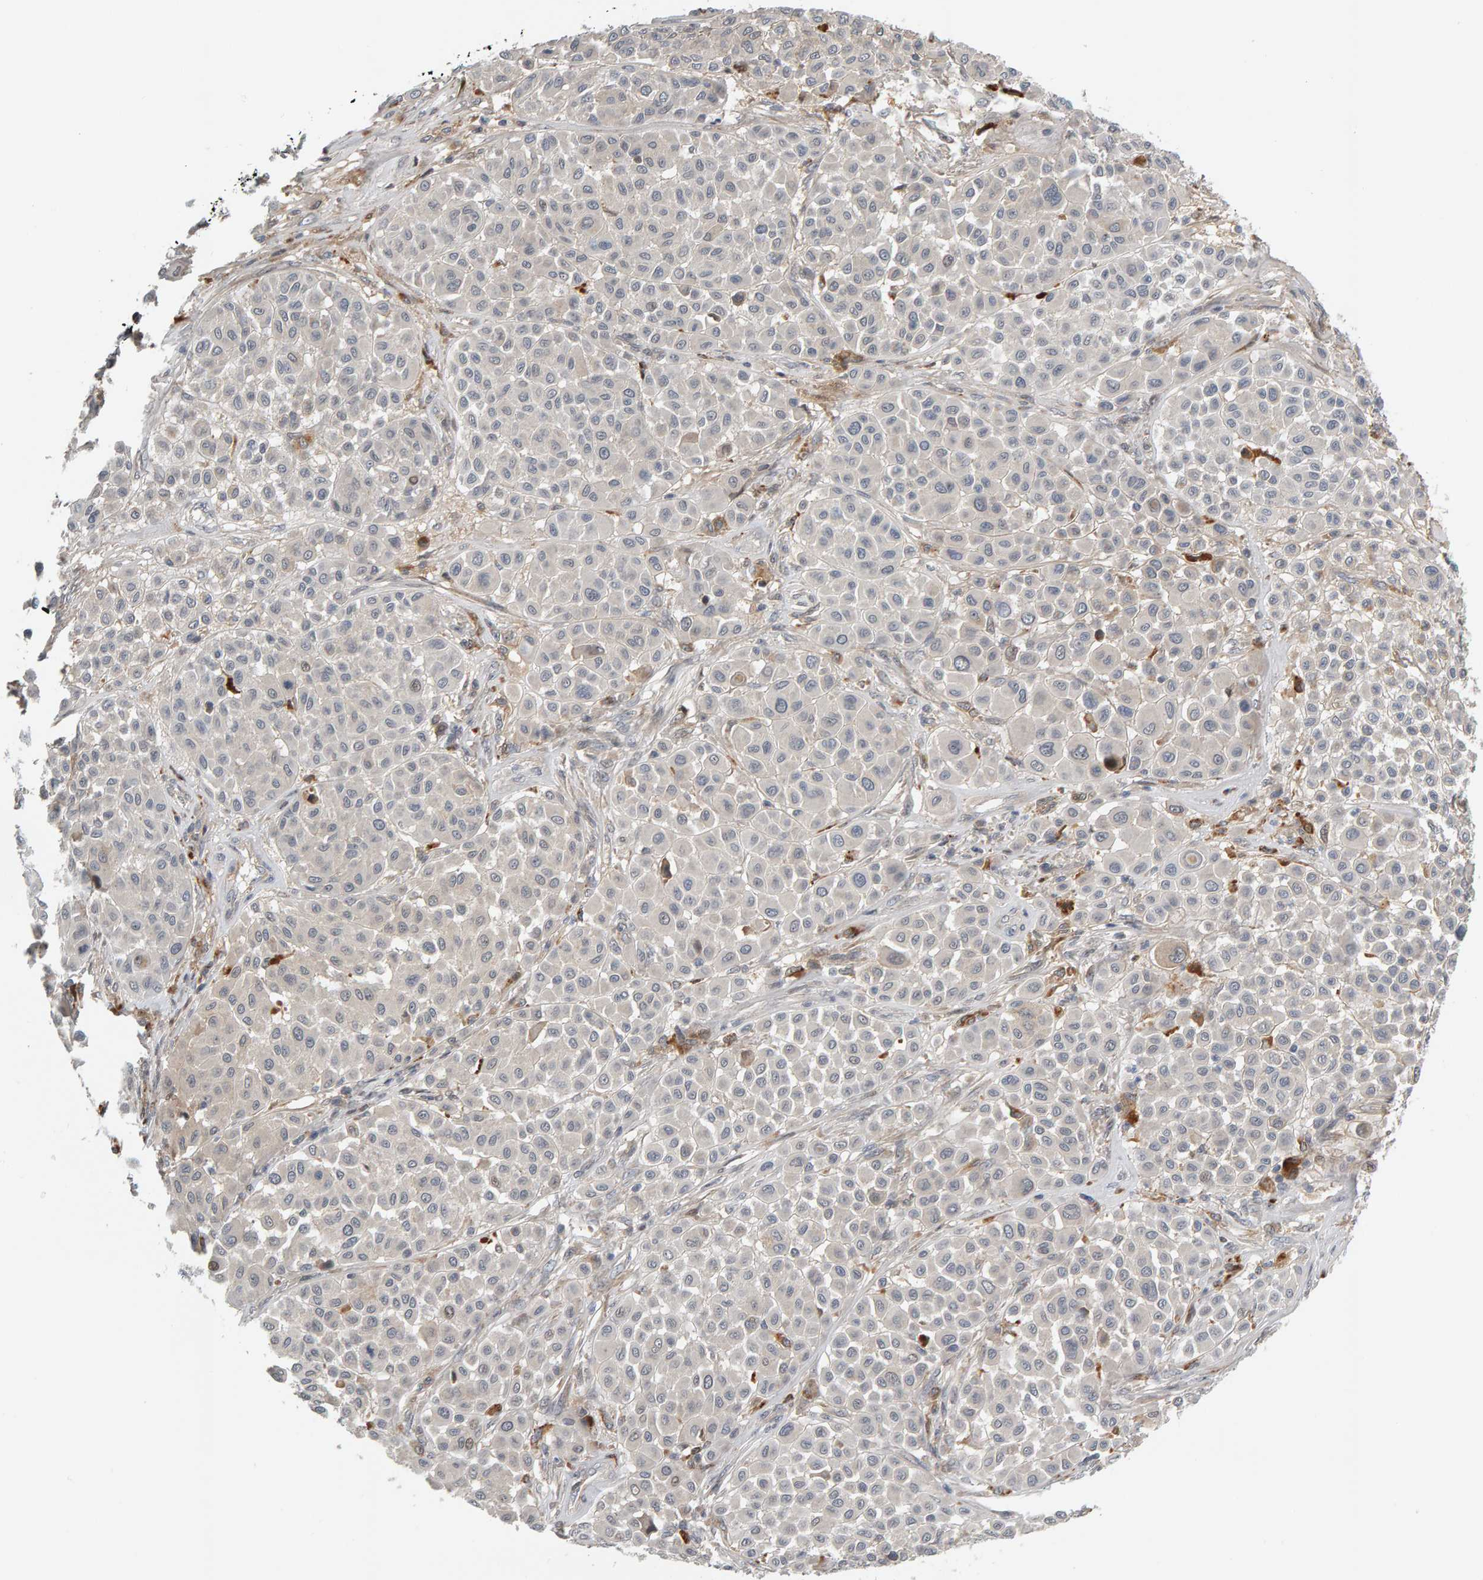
{"staining": {"intensity": "negative", "quantity": "none", "location": "none"}, "tissue": "melanoma", "cell_type": "Tumor cells", "image_type": "cancer", "snomed": [{"axis": "morphology", "description": "Malignant melanoma, Metastatic site"}, {"axis": "topography", "description": "Soft tissue"}], "caption": "Melanoma was stained to show a protein in brown. There is no significant staining in tumor cells.", "gene": "ZNF160", "patient": {"sex": "male", "age": 41}}